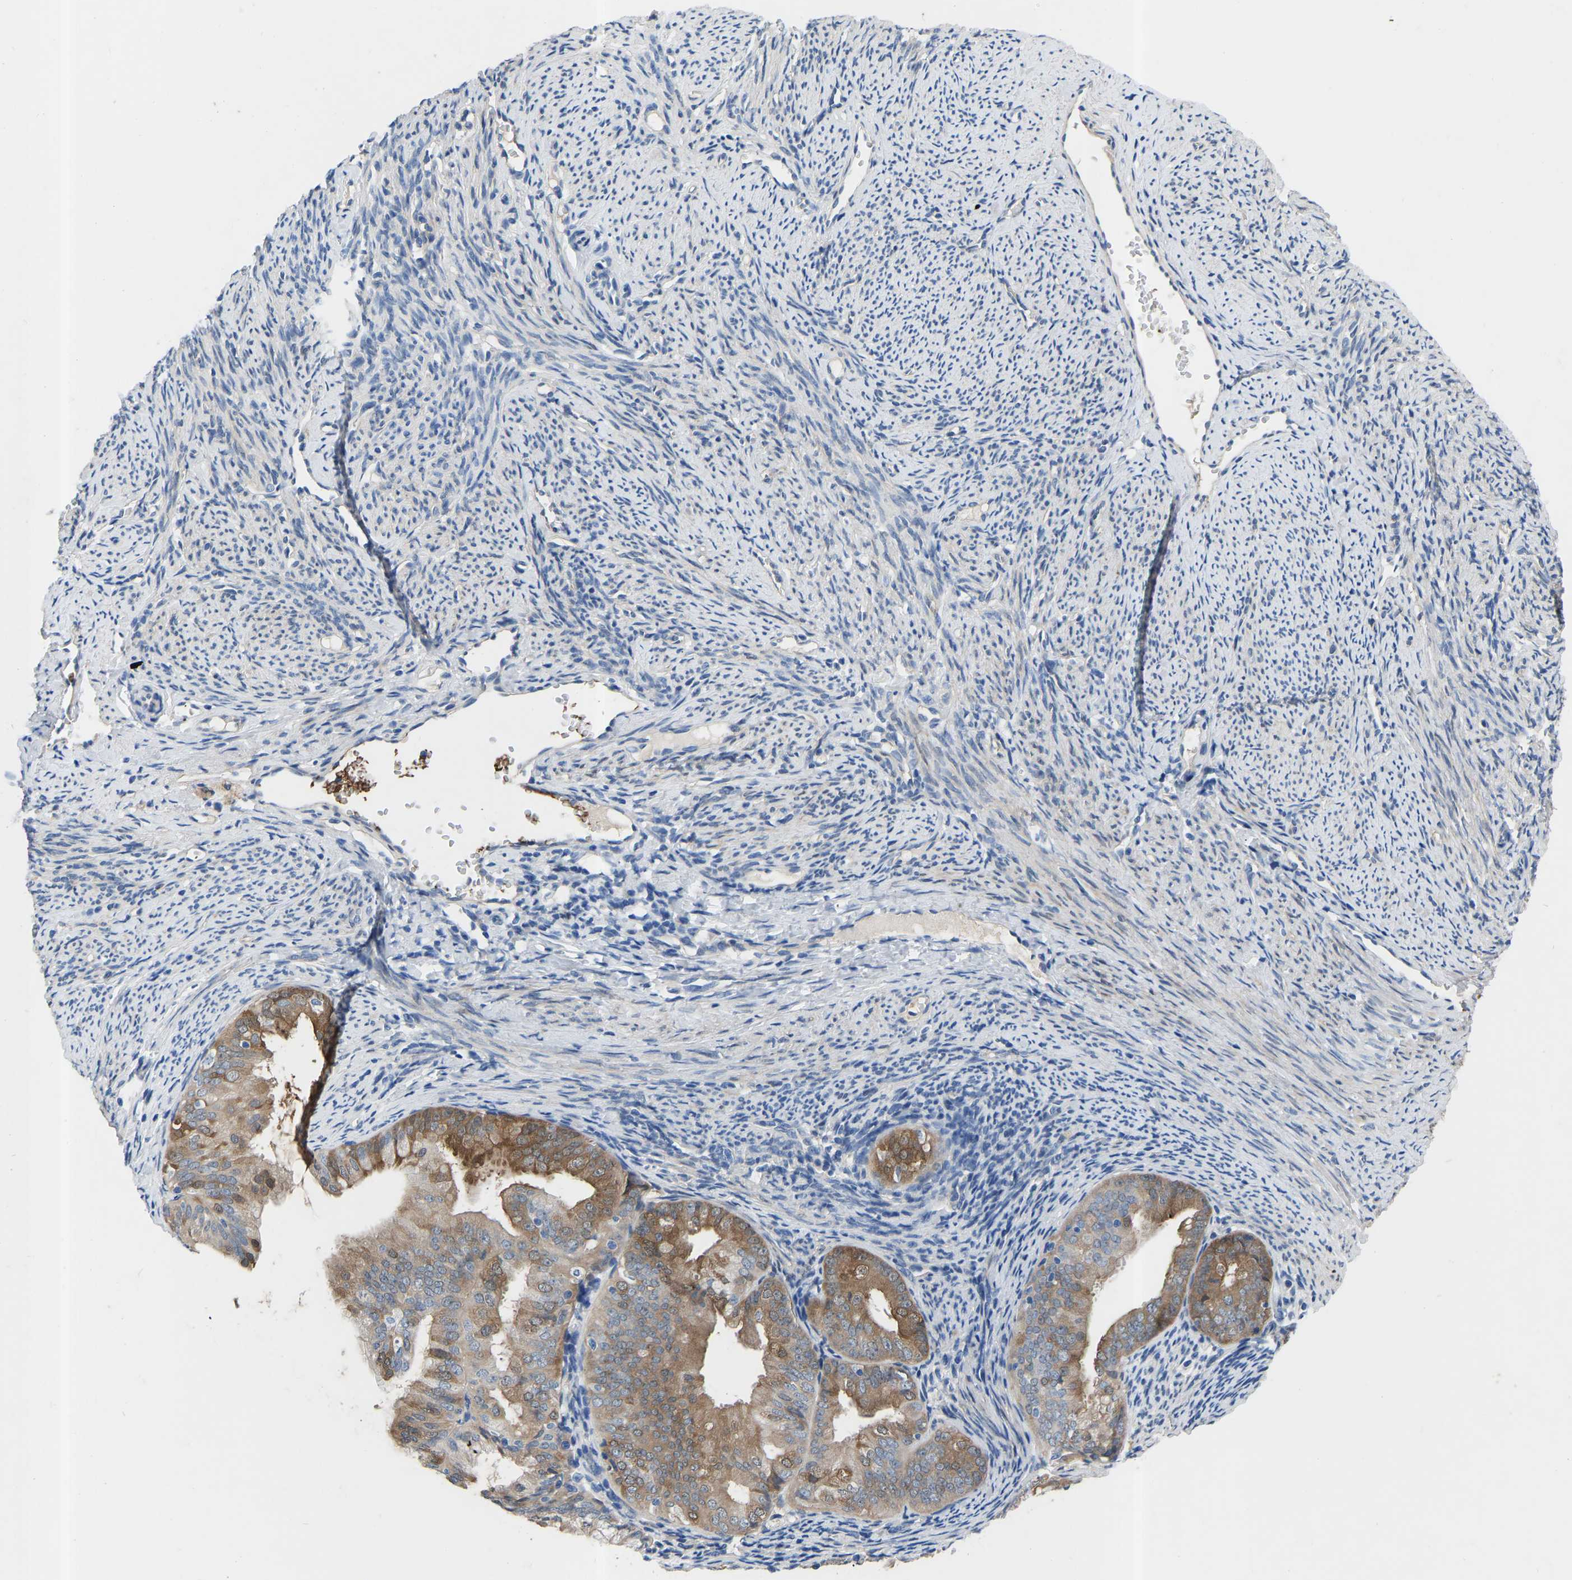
{"staining": {"intensity": "moderate", "quantity": ">75%", "location": "cytoplasmic/membranous"}, "tissue": "endometrial cancer", "cell_type": "Tumor cells", "image_type": "cancer", "snomed": [{"axis": "morphology", "description": "Adenocarcinoma, NOS"}, {"axis": "topography", "description": "Endometrium"}], "caption": "DAB (3,3'-diaminobenzidine) immunohistochemical staining of endometrial cancer (adenocarcinoma) reveals moderate cytoplasmic/membranous protein positivity in about >75% of tumor cells.", "gene": "RBP1", "patient": {"sex": "female", "age": 63}}